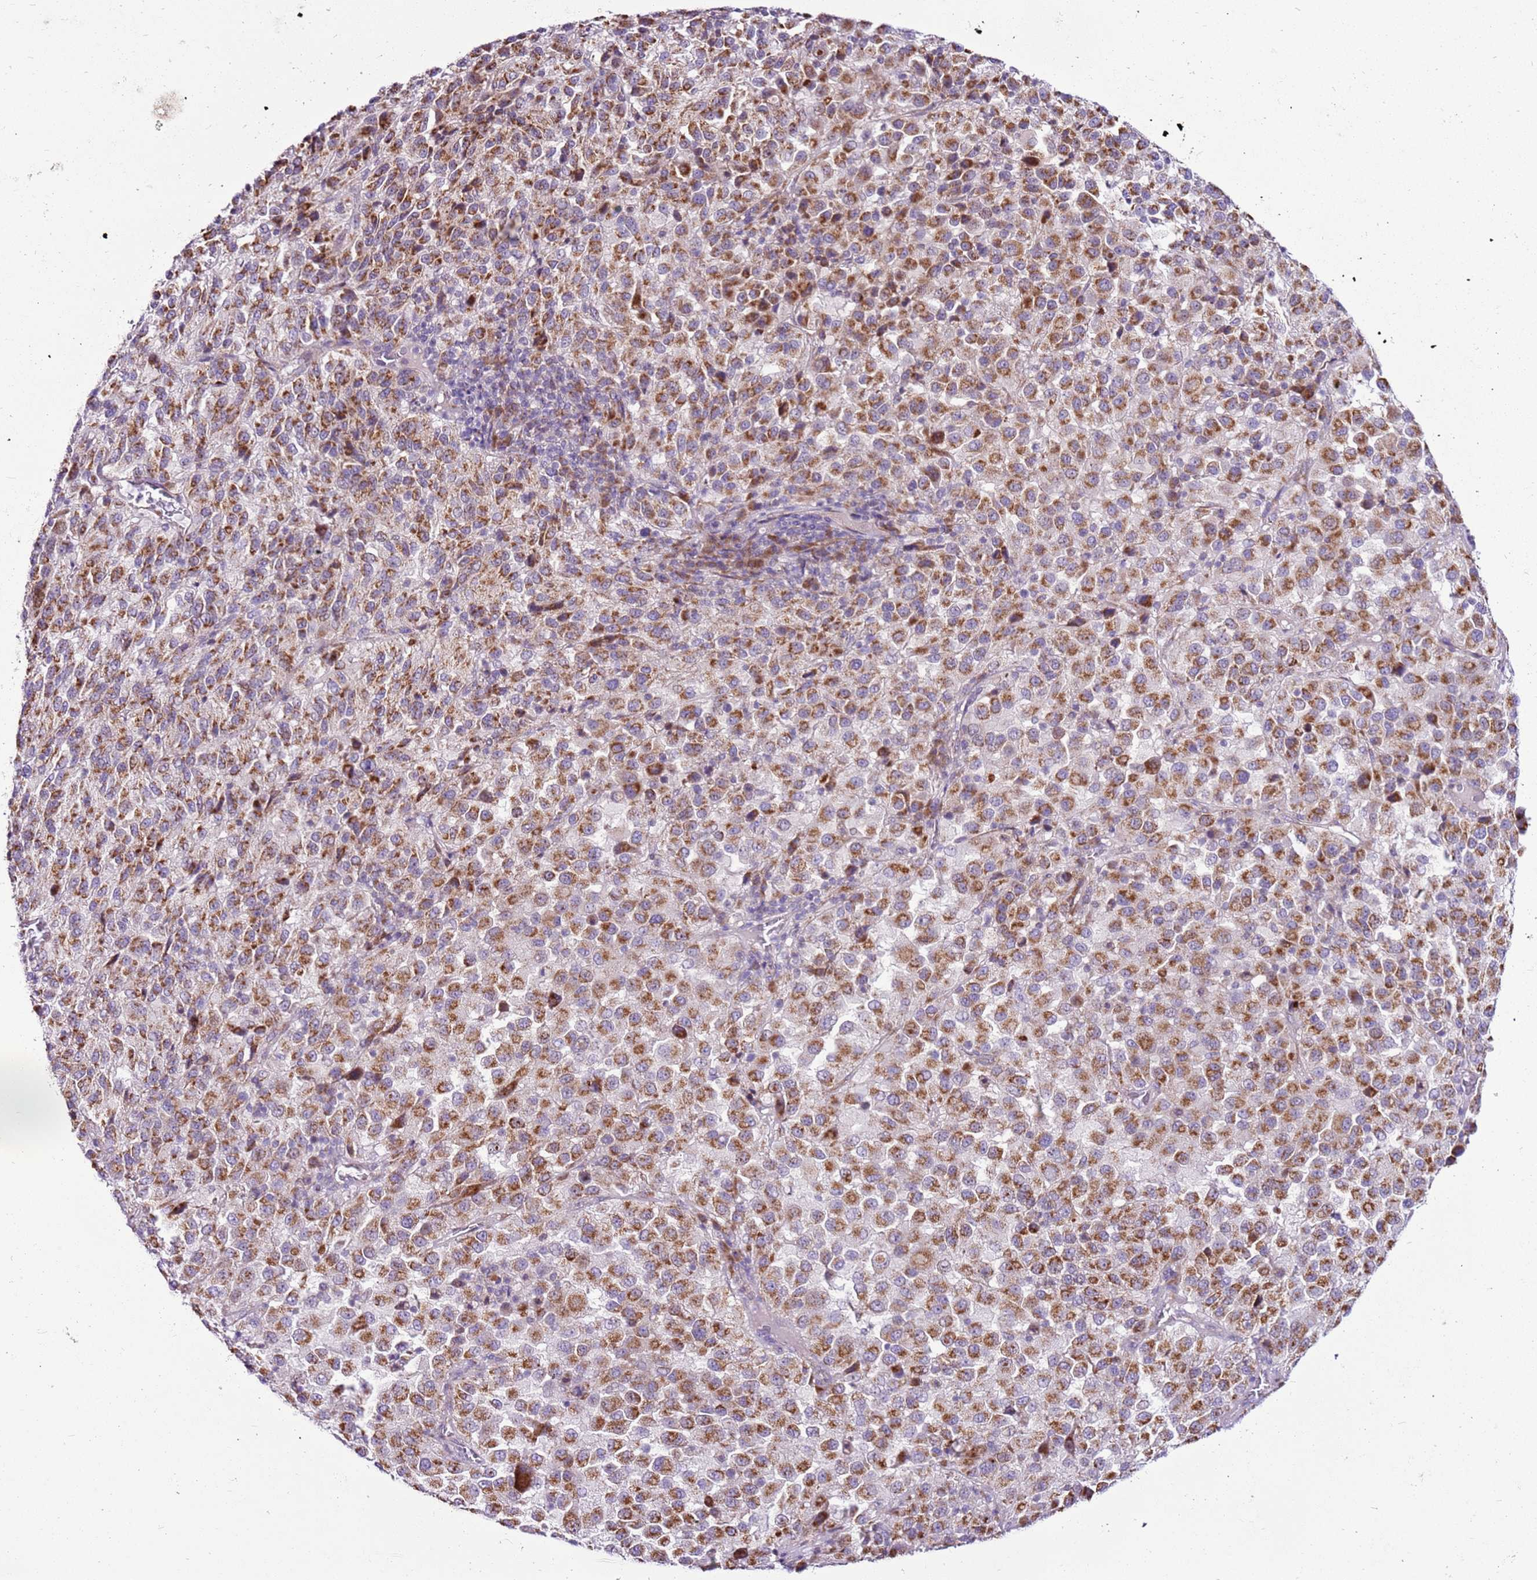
{"staining": {"intensity": "moderate", "quantity": ">75%", "location": "cytoplasmic/membranous"}, "tissue": "melanoma", "cell_type": "Tumor cells", "image_type": "cancer", "snomed": [{"axis": "morphology", "description": "Malignant melanoma, Metastatic site"}, {"axis": "topography", "description": "Lung"}], "caption": "Protein staining exhibits moderate cytoplasmic/membranous staining in about >75% of tumor cells in malignant melanoma (metastatic site).", "gene": "MRPL36", "patient": {"sex": "male", "age": 64}}